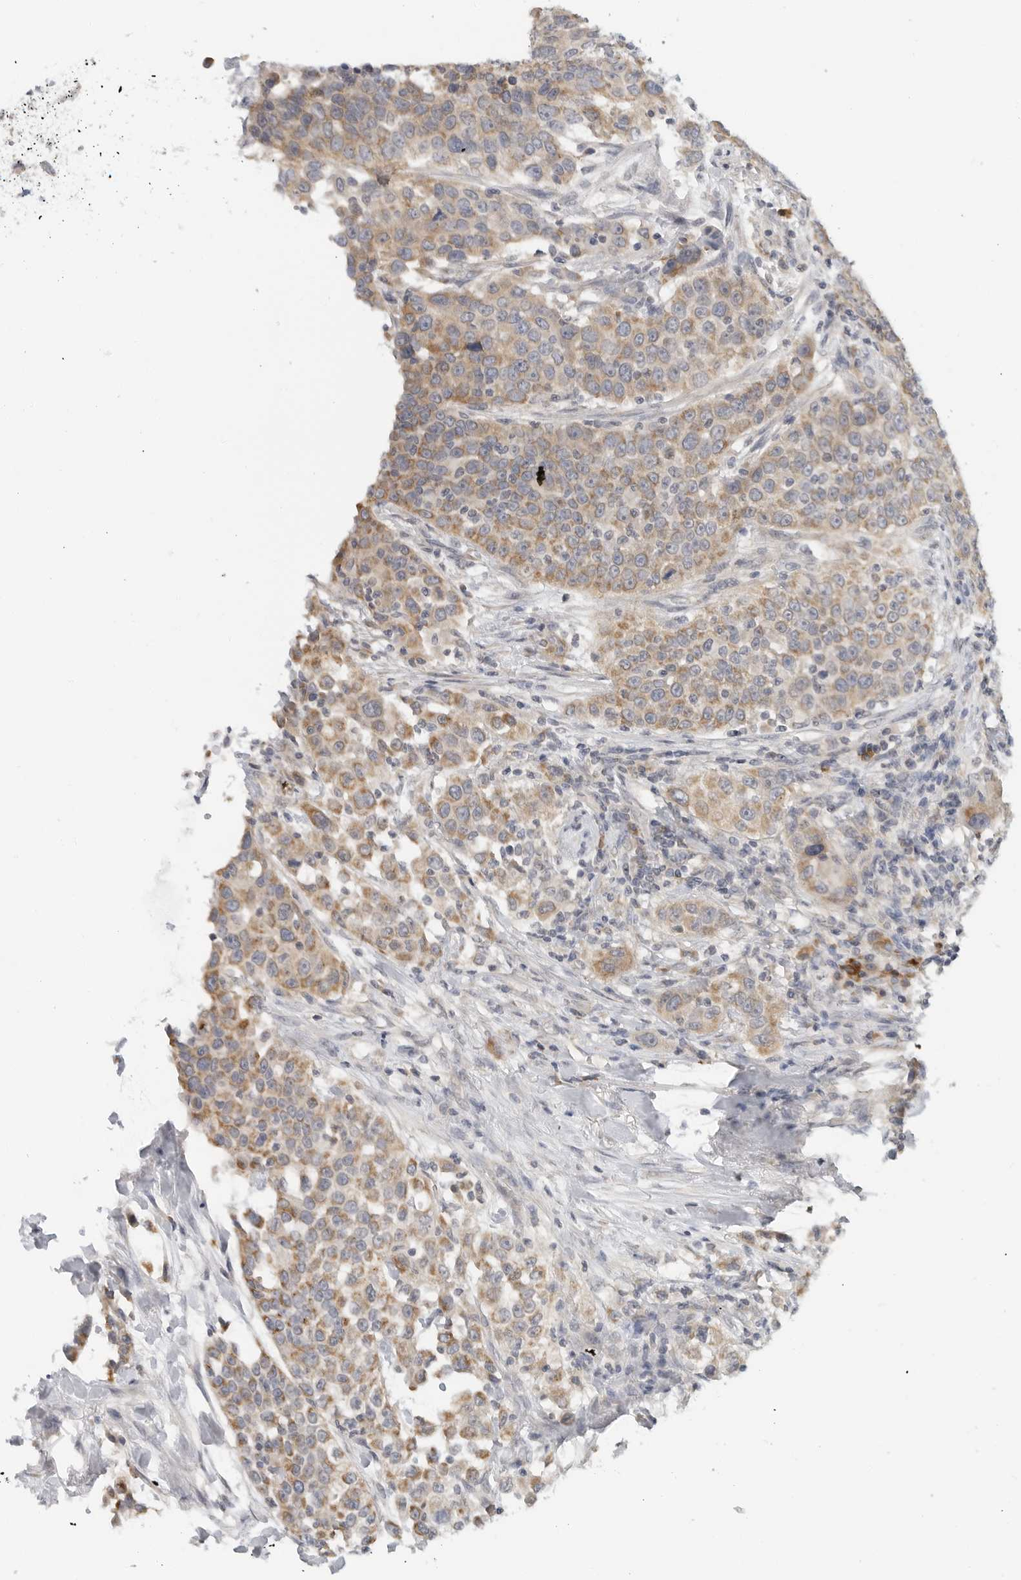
{"staining": {"intensity": "moderate", "quantity": ">75%", "location": "cytoplasmic/membranous"}, "tissue": "urothelial cancer", "cell_type": "Tumor cells", "image_type": "cancer", "snomed": [{"axis": "morphology", "description": "Urothelial carcinoma, High grade"}, {"axis": "topography", "description": "Urinary bladder"}], "caption": "Immunohistochemistry (IHC) (DAB (3,3'-diaminobenzidine)) staining of urothelial carcinoma (high-grade) exhibits moderate cytoplasmic/membranous protein expression in about >75% of tumor cells.", "gene": "IL12RB2", "patient": {"sex": "female", "age": 80}}